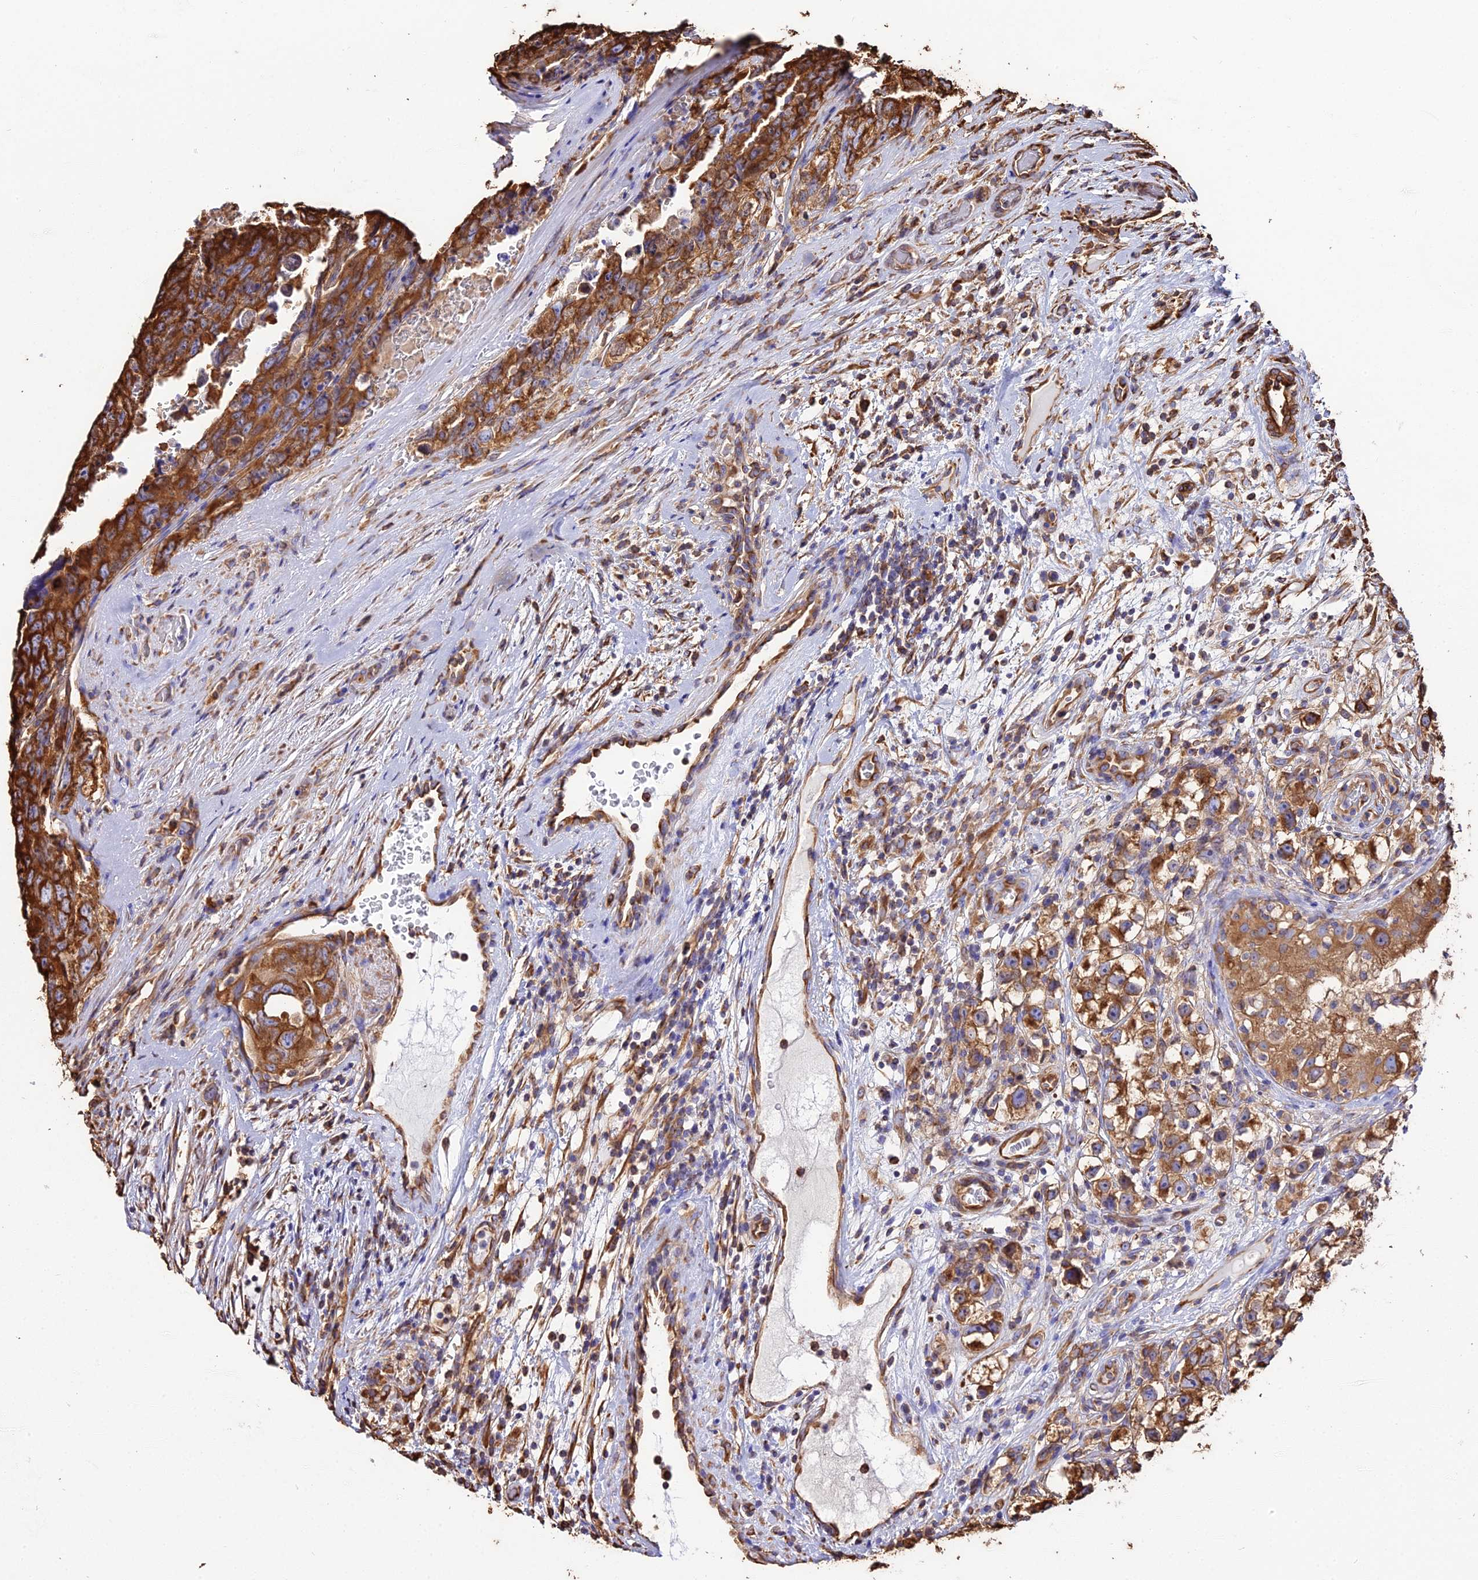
{"staining": {"intensity": "strong", "quantity": ">75%", "location": "cytoplasmic/membranous"}, "tissue": "testis cancer", "cell_type": "Tumor cells", "image_type": "cancer", "snomed": [{"axis": "morphology", "description": "Carcinoma, Embryonal, NOS"}, {"axis": "topography", "description": "Testis"}], "caption": "IHC photomicrograph of testis cancer (embryonal carcinoma) stained for a protein (brown), which shows high levels of strong cytoplasmic/membranous staining in approximately >75% of tumor cells.", "gene": "TUBA3D", "patient": {"sex": "male", "age": 45}}